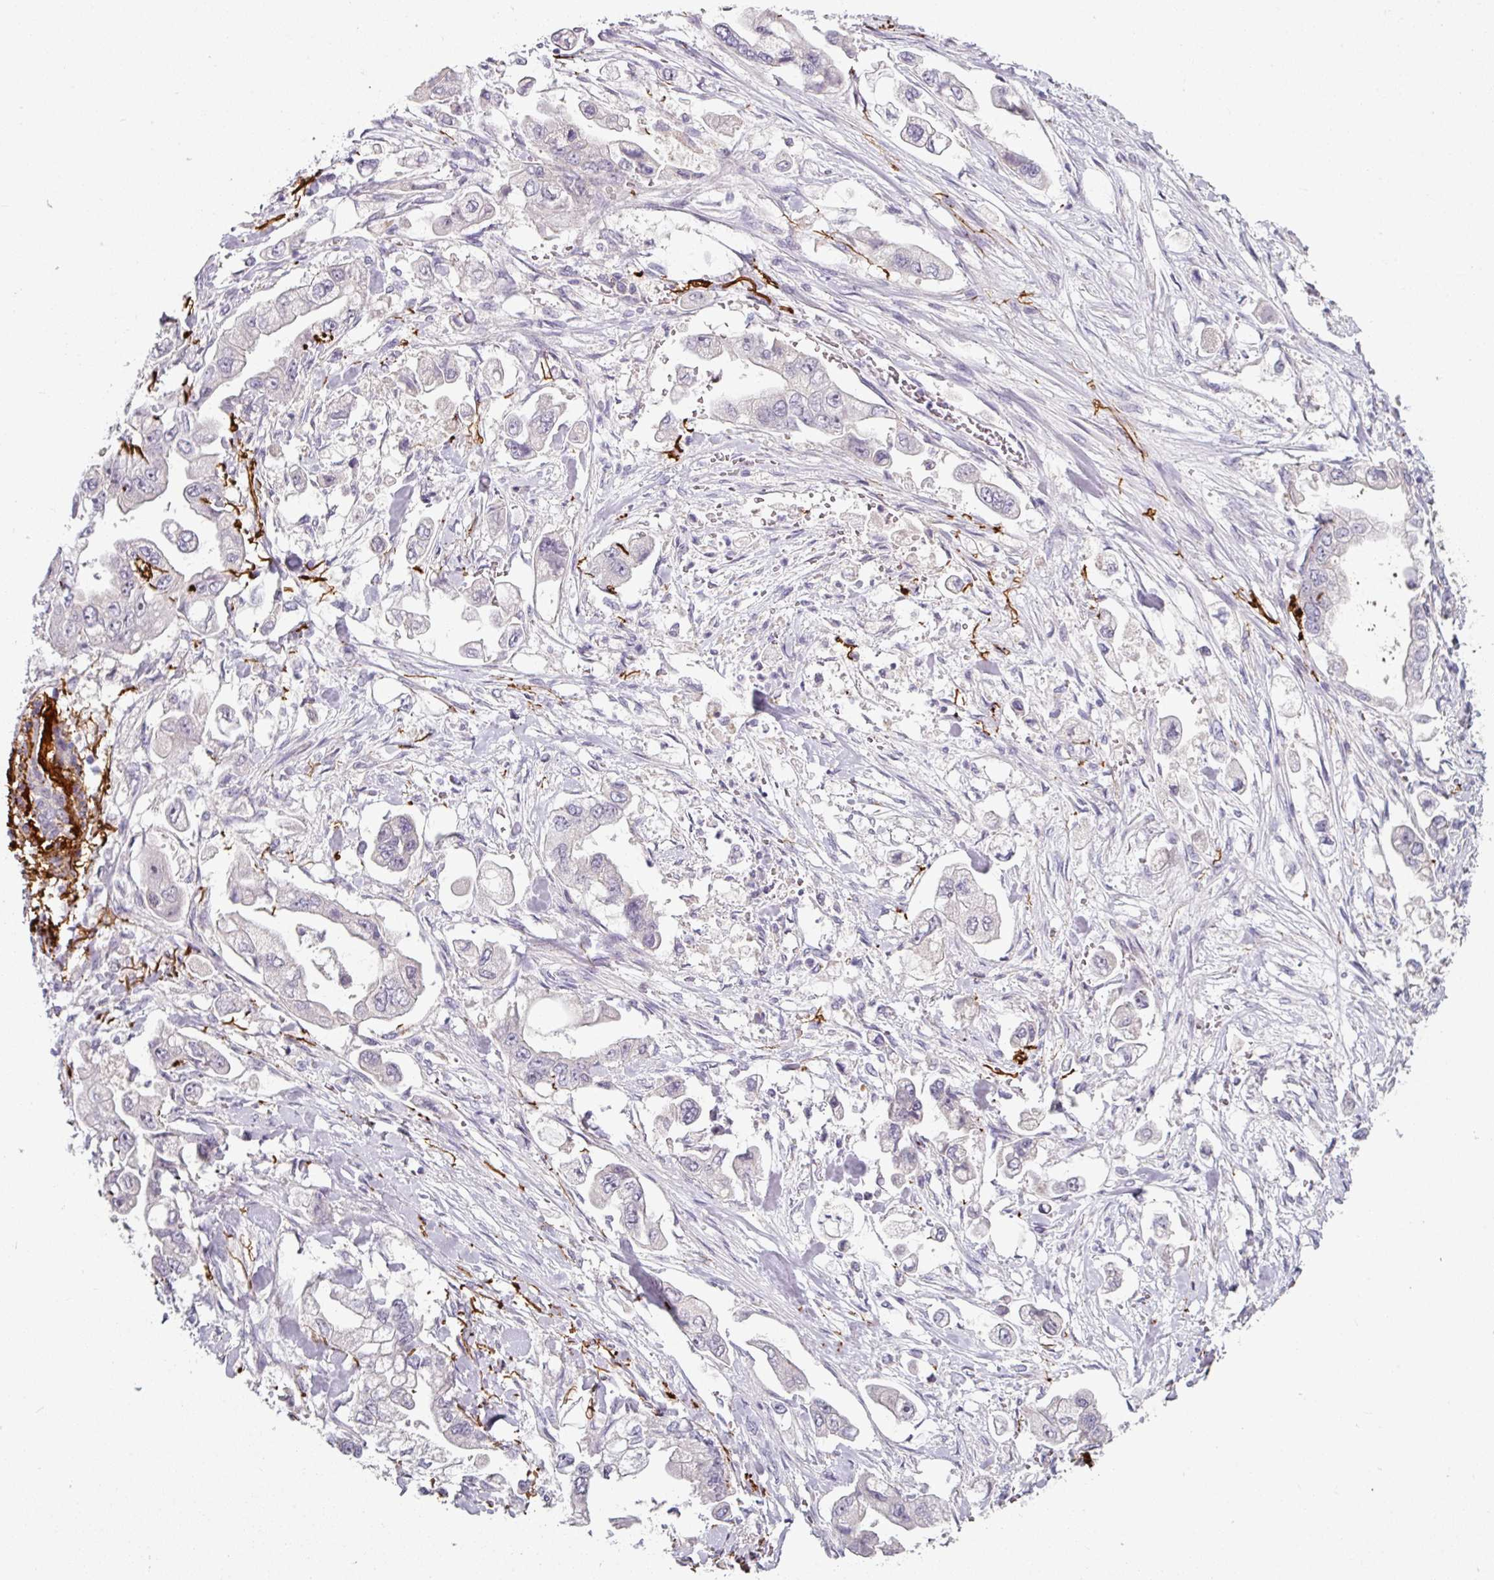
{"staining": {"intensity": "negative", "quantity": "none", "location": "none"}, "tissue": "stomach cancer", "cell_type": "Tumor cells", "image_type": "cancer", "snomed": [{"axis": "morphology", "description": "Adenocarcinoma, NOS"}, {"axis": "topography", "description": "Stomach"}], "caption": "This is an immunohistochemistry (IHC) image of stomach cancer (adenocarcinoma). There is no positivity in tumor cells.", "gene": "MTMR14", "patient": {"sex": "male", "age": 62}}